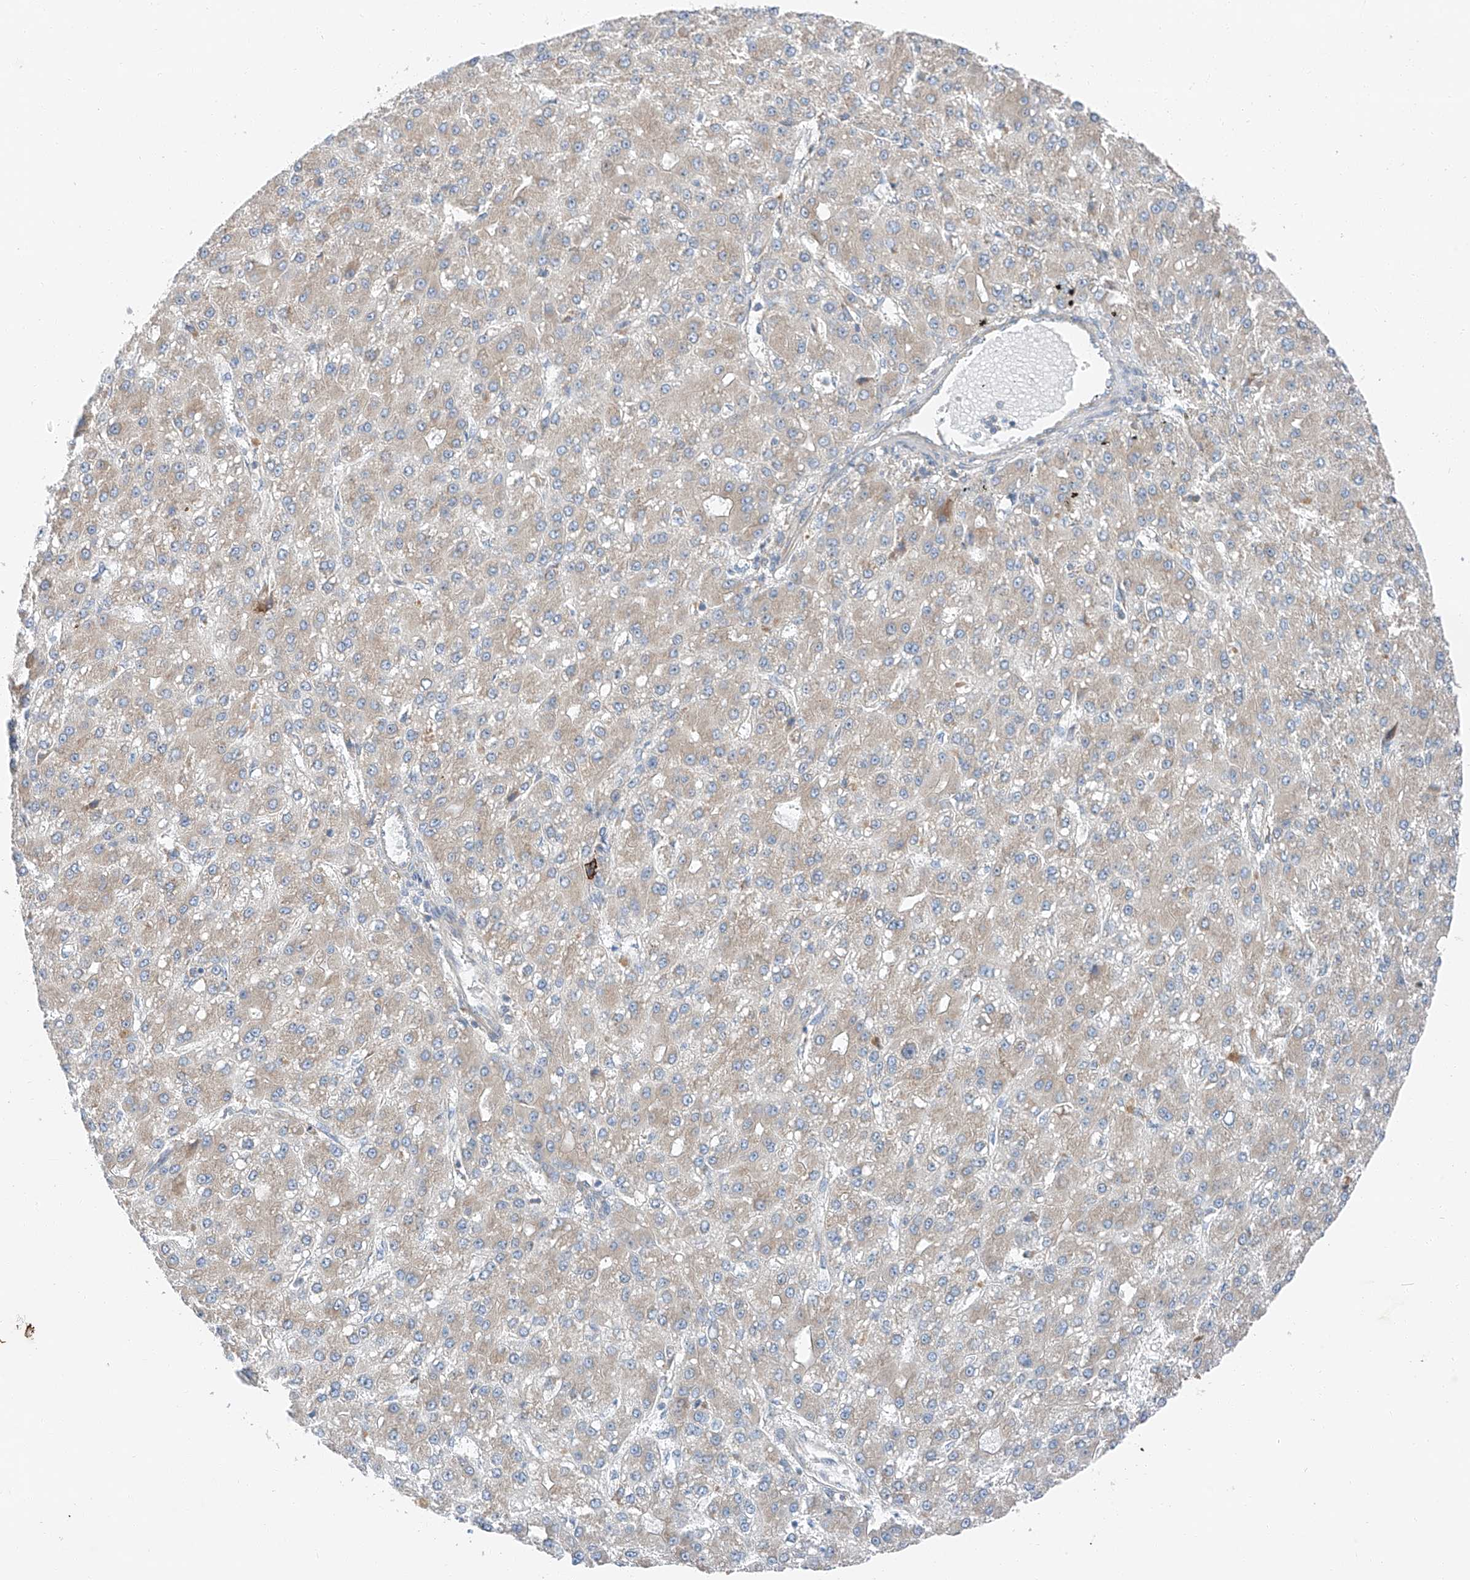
{"staining": {"intensity": "negative", "quantity": "none", "location": "none"}, "tissue": "liver cancer", "cell_type": "Tumor cells", "image_type": "cancer", "snomed": [{"axis": "morphology", "description": "Carcinoma, Hepatocellular, NOS"}, {"axis": "topography", "description": "Liver"}], "caption": "A photomicrograph of human liver cancer (hepatocellular carcinoma) is negative for staining in tumor cells.", "gene": "ZC3H15", "patient": {"sex": "male", "age": 67}}